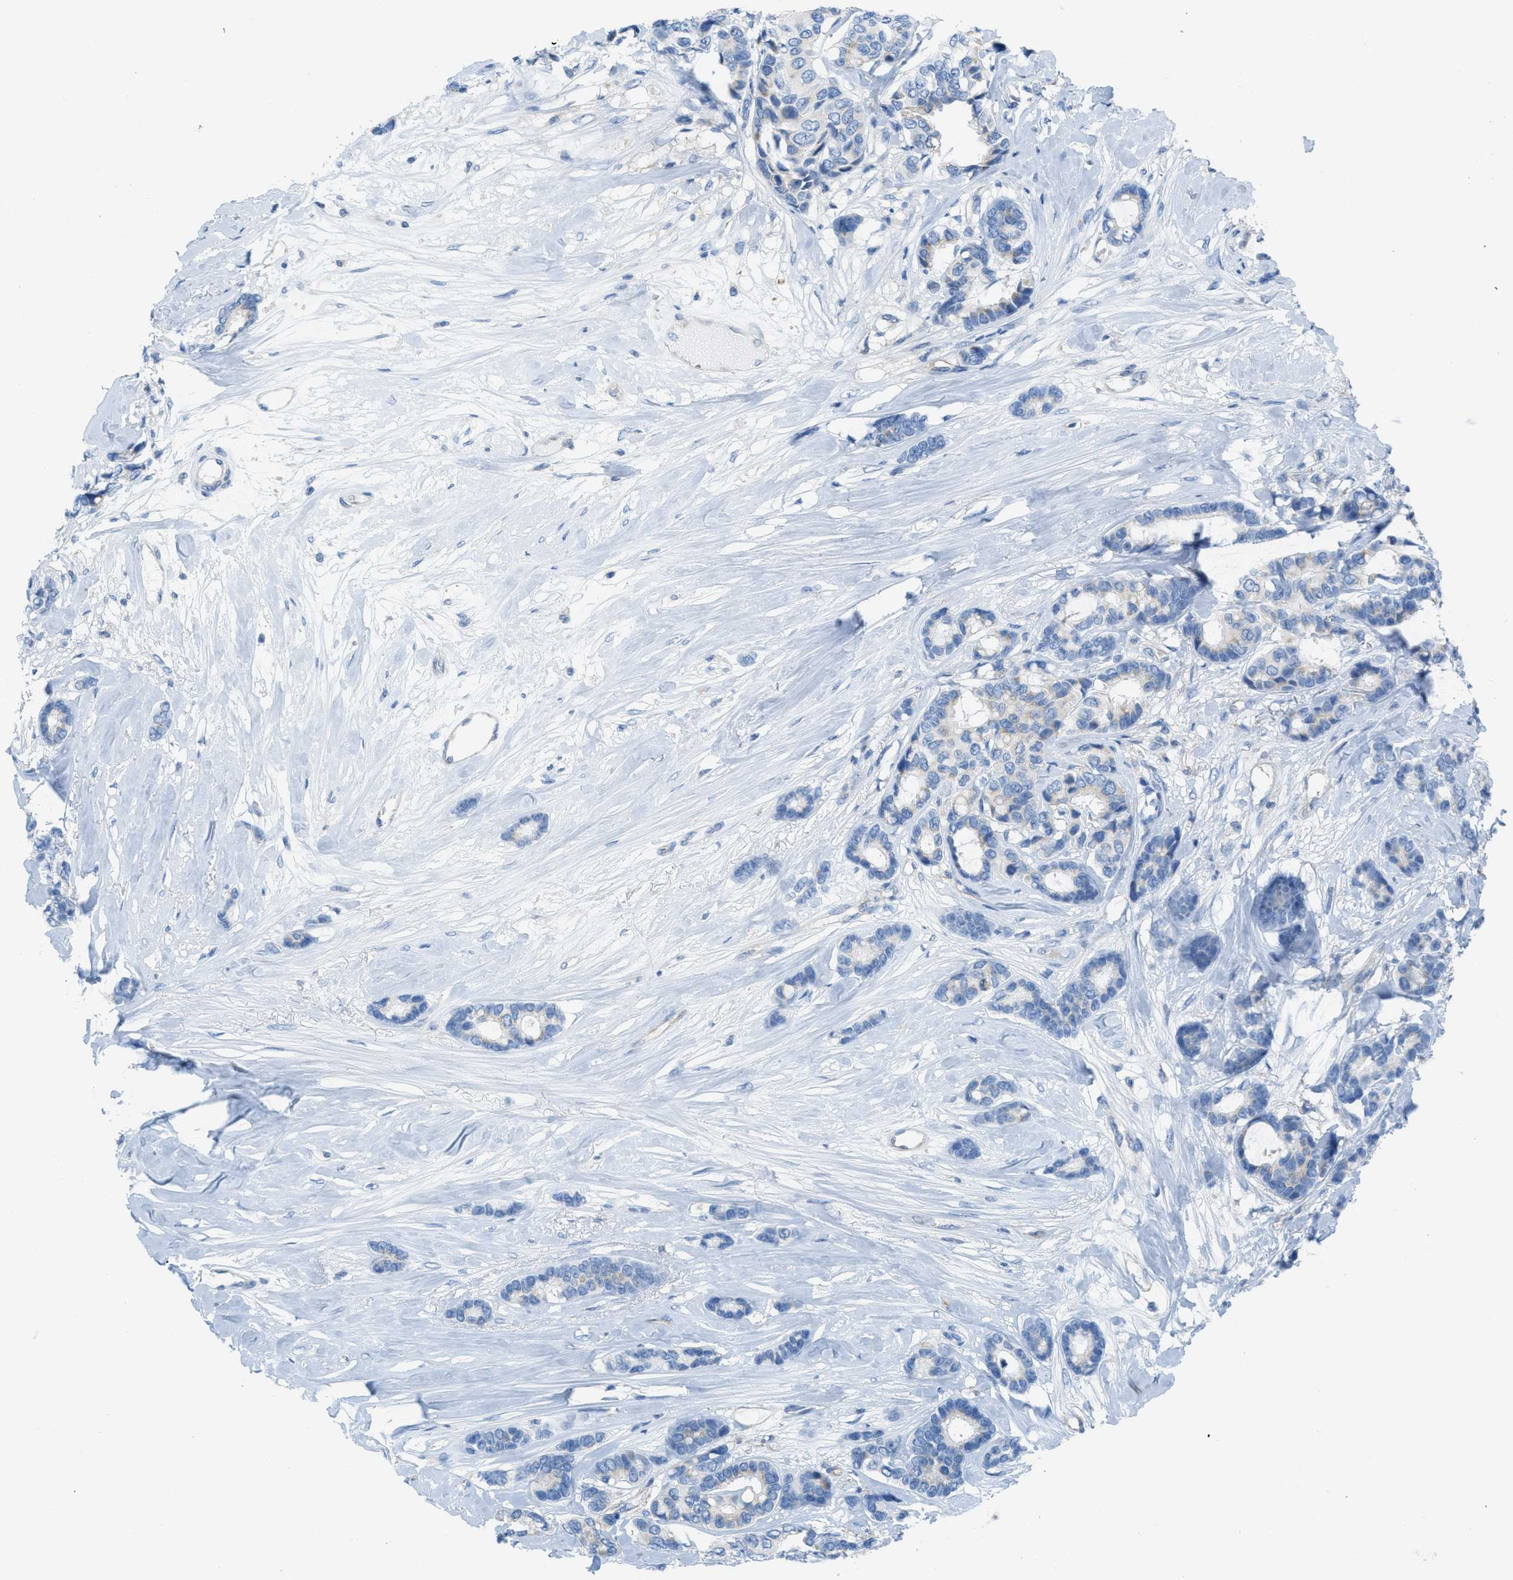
{"staining": {"intensity": "negative", "quantity": "none", "location": "none"}, "tissue": "breast cancer", "cell_type": "Tumor cells", "image_type": "cancer", "snomed": [{"axis": "morphology", "description": "Duct carcinoma"}, {"axis": "topography", "description": "Breast"}], "caption": "A photomicrograph of breast cancer stained for a protein demonstrates no brown staining in tumor cells.", "gene": "ASGR1", "patient": {"sex": "female", "age": 87}}